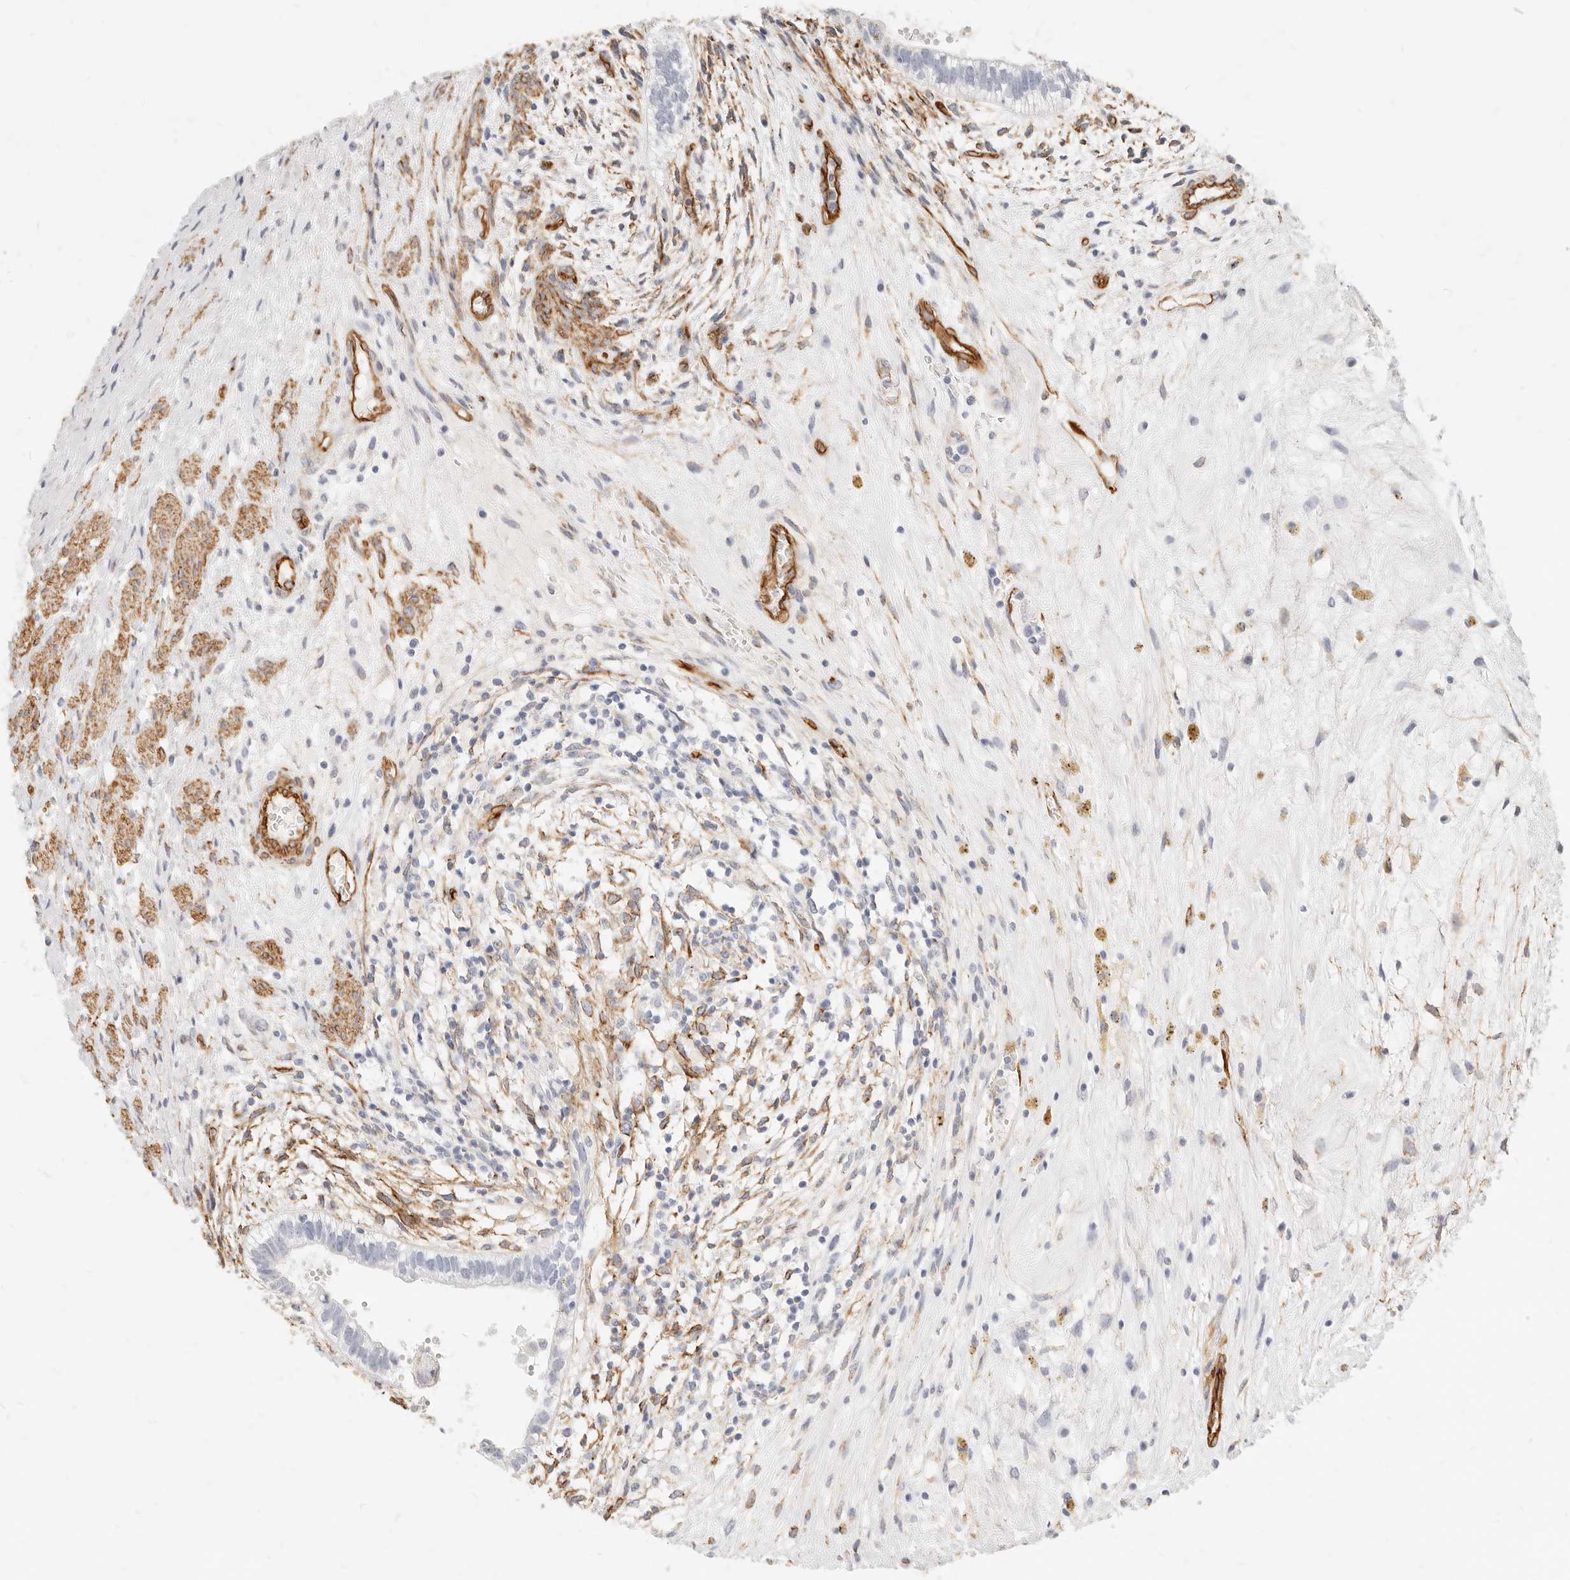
{"staining": {"intensity": "negative", "quantity": "none", "location": "none"}, "tissue": "testis cancer", "cell_type": "Tumor cells", "image_type": "cancer", "snomed": [{"axis": "morphology", "description": "Carcinoma, Embryonal, NOS"}, {"axis": "topography", "description": "Testis"}], "caption": "IHC micrograph of neoplastic tissue: human testis cancer (embryonal carcinoma) stained with DAB displays no significant protein positivity in tumor cells.", "gene": "NUS1", "patient": {"sex": "male", "age": 26}}